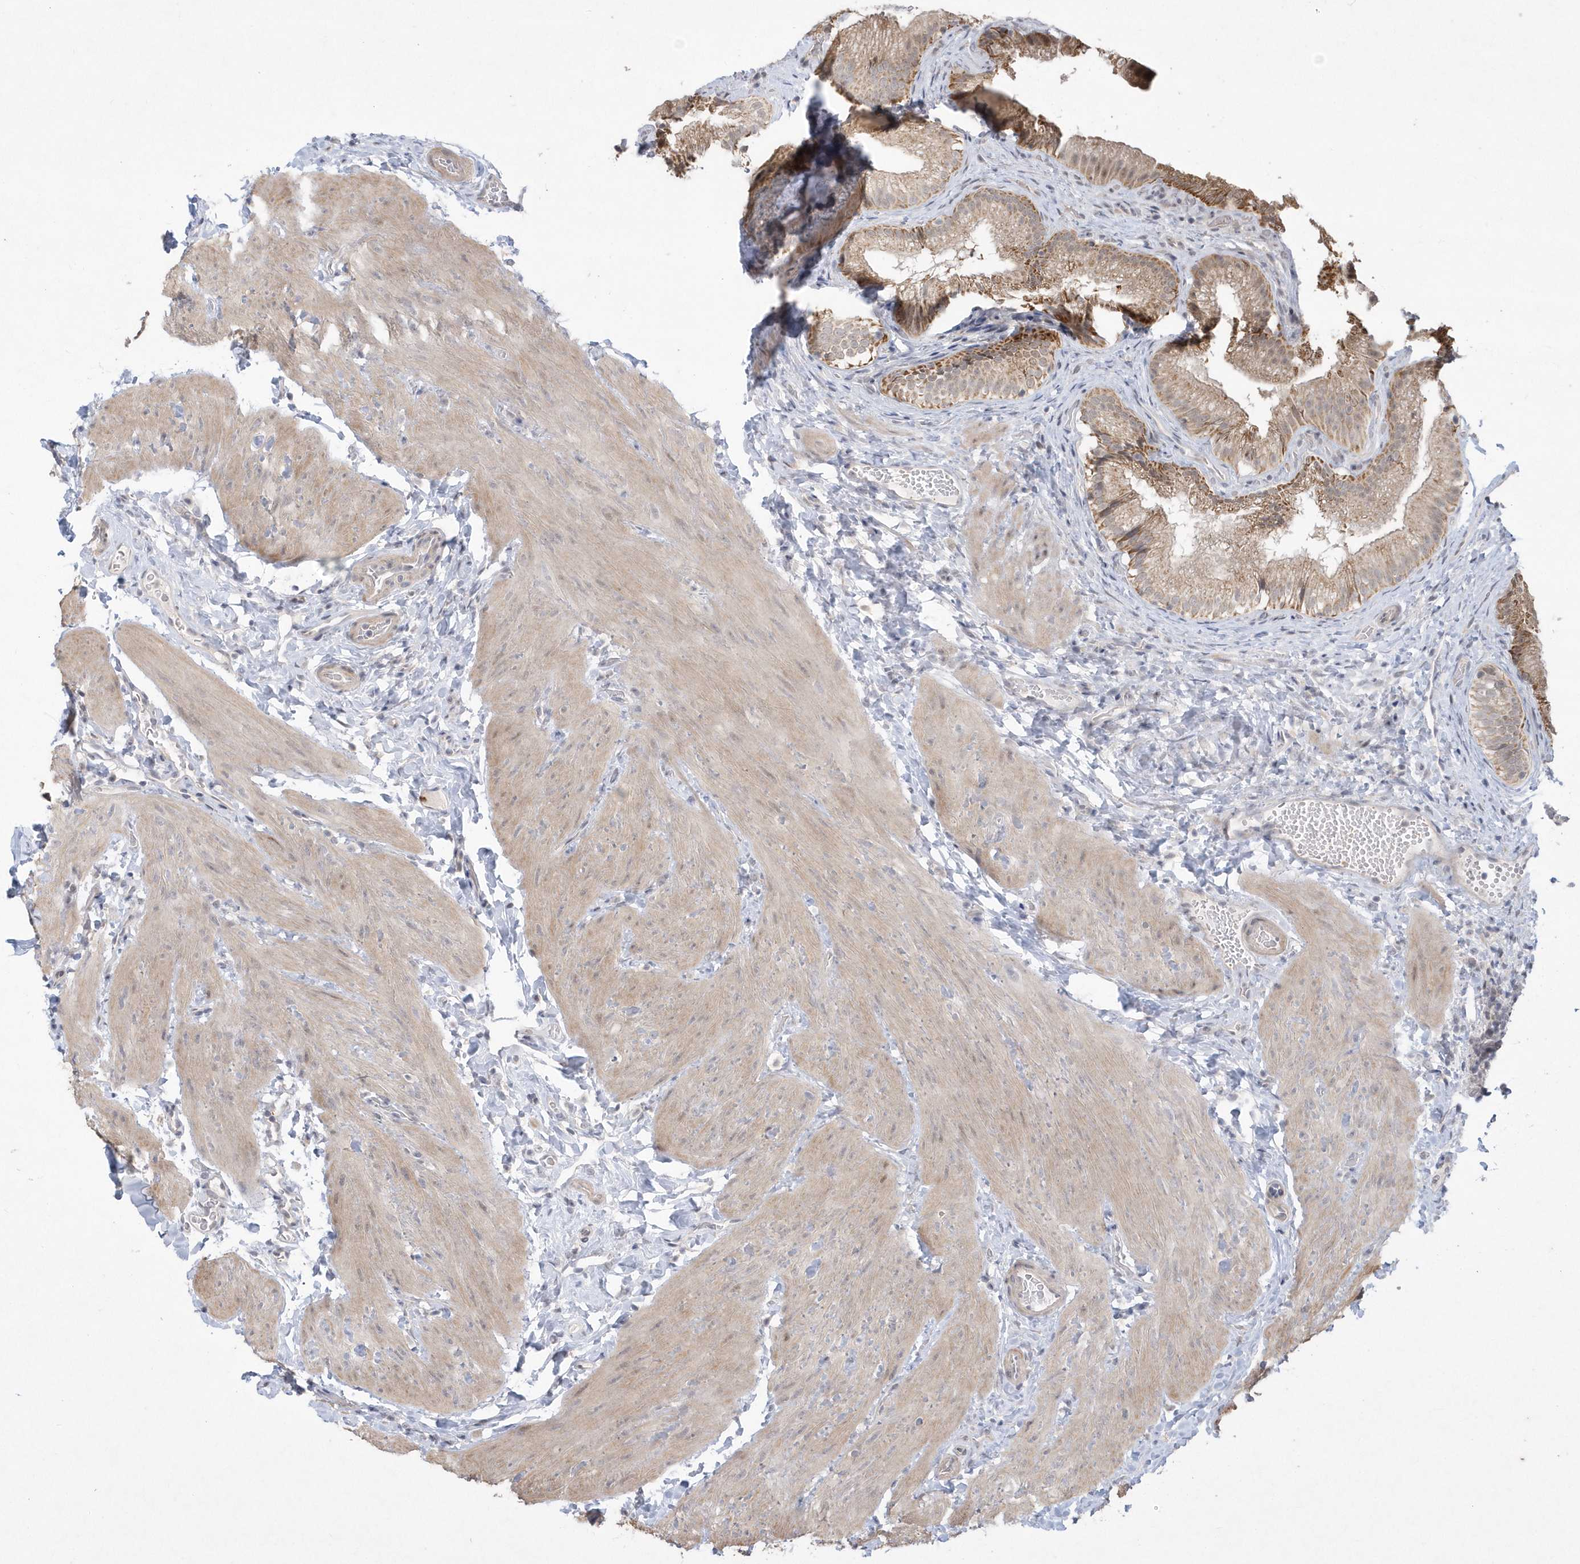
{"staining": {"intensity": "moderate", "quantity": ">75%", "location": "cytoplasmic/membranous"}, "tissue": "gallbladder", "cell_type": "Glandular cells", "image_type": "normal", "snomed": [{"axis": "morphology", "description": "Normal tissue, NOS"}, {"axis": "topography", "description": "Gallbladder"}], "caption": "High-magnification brightfield microscopy of benign gallbladder stained with DAB (3,3'-diaminobenzidine) (brown) and counterstained with hematoxylin (blue). glandular cells exhibit moderate cytoplasmic/membranous expression is appreciated in approximately>75% of cells.", "gene": "TSPEAR", "patient": {"sex": "female", "age": 30}}